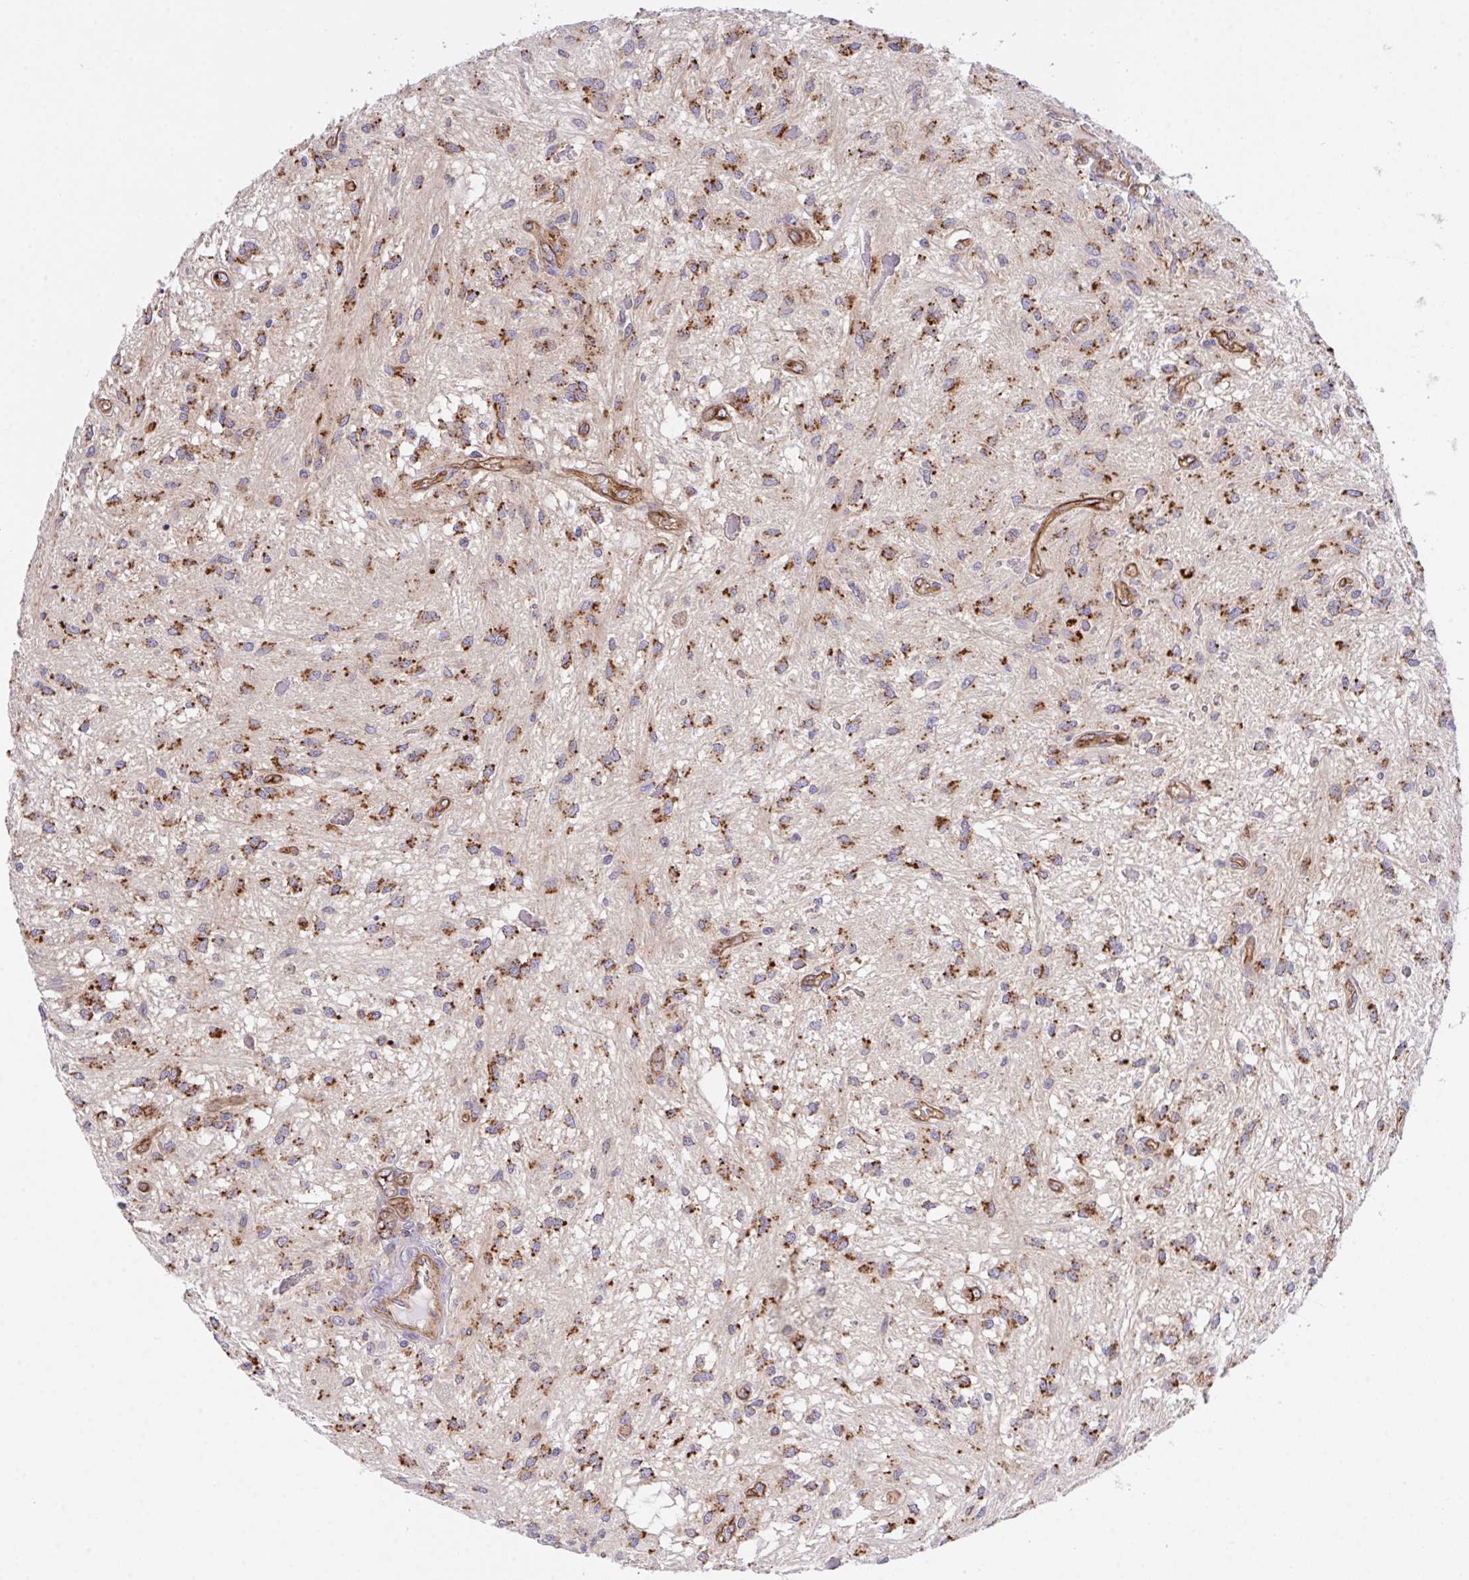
{"staining": {"intensity": "moderate", "quantity": ">75%", "location": "cytoplasmic/membranous"}, "tissue": "glioma", "cell_type": "Tumor cells", "image_type": "cancer", "snomed": [{"axis": "morphology", "description": "Glioma, malignant, Low grade"}, {"axis": "topography", "description": "Cerebellum"}], "caption": "Immunohistochemical staining of human malignant low-grade glioma reveals medium levels of moderate cytoplasmic/membranous protein expression in approximately >75% of tumor cells.", "gene": "C4orf36", "patient": {"sex": "female", "age": 14}}